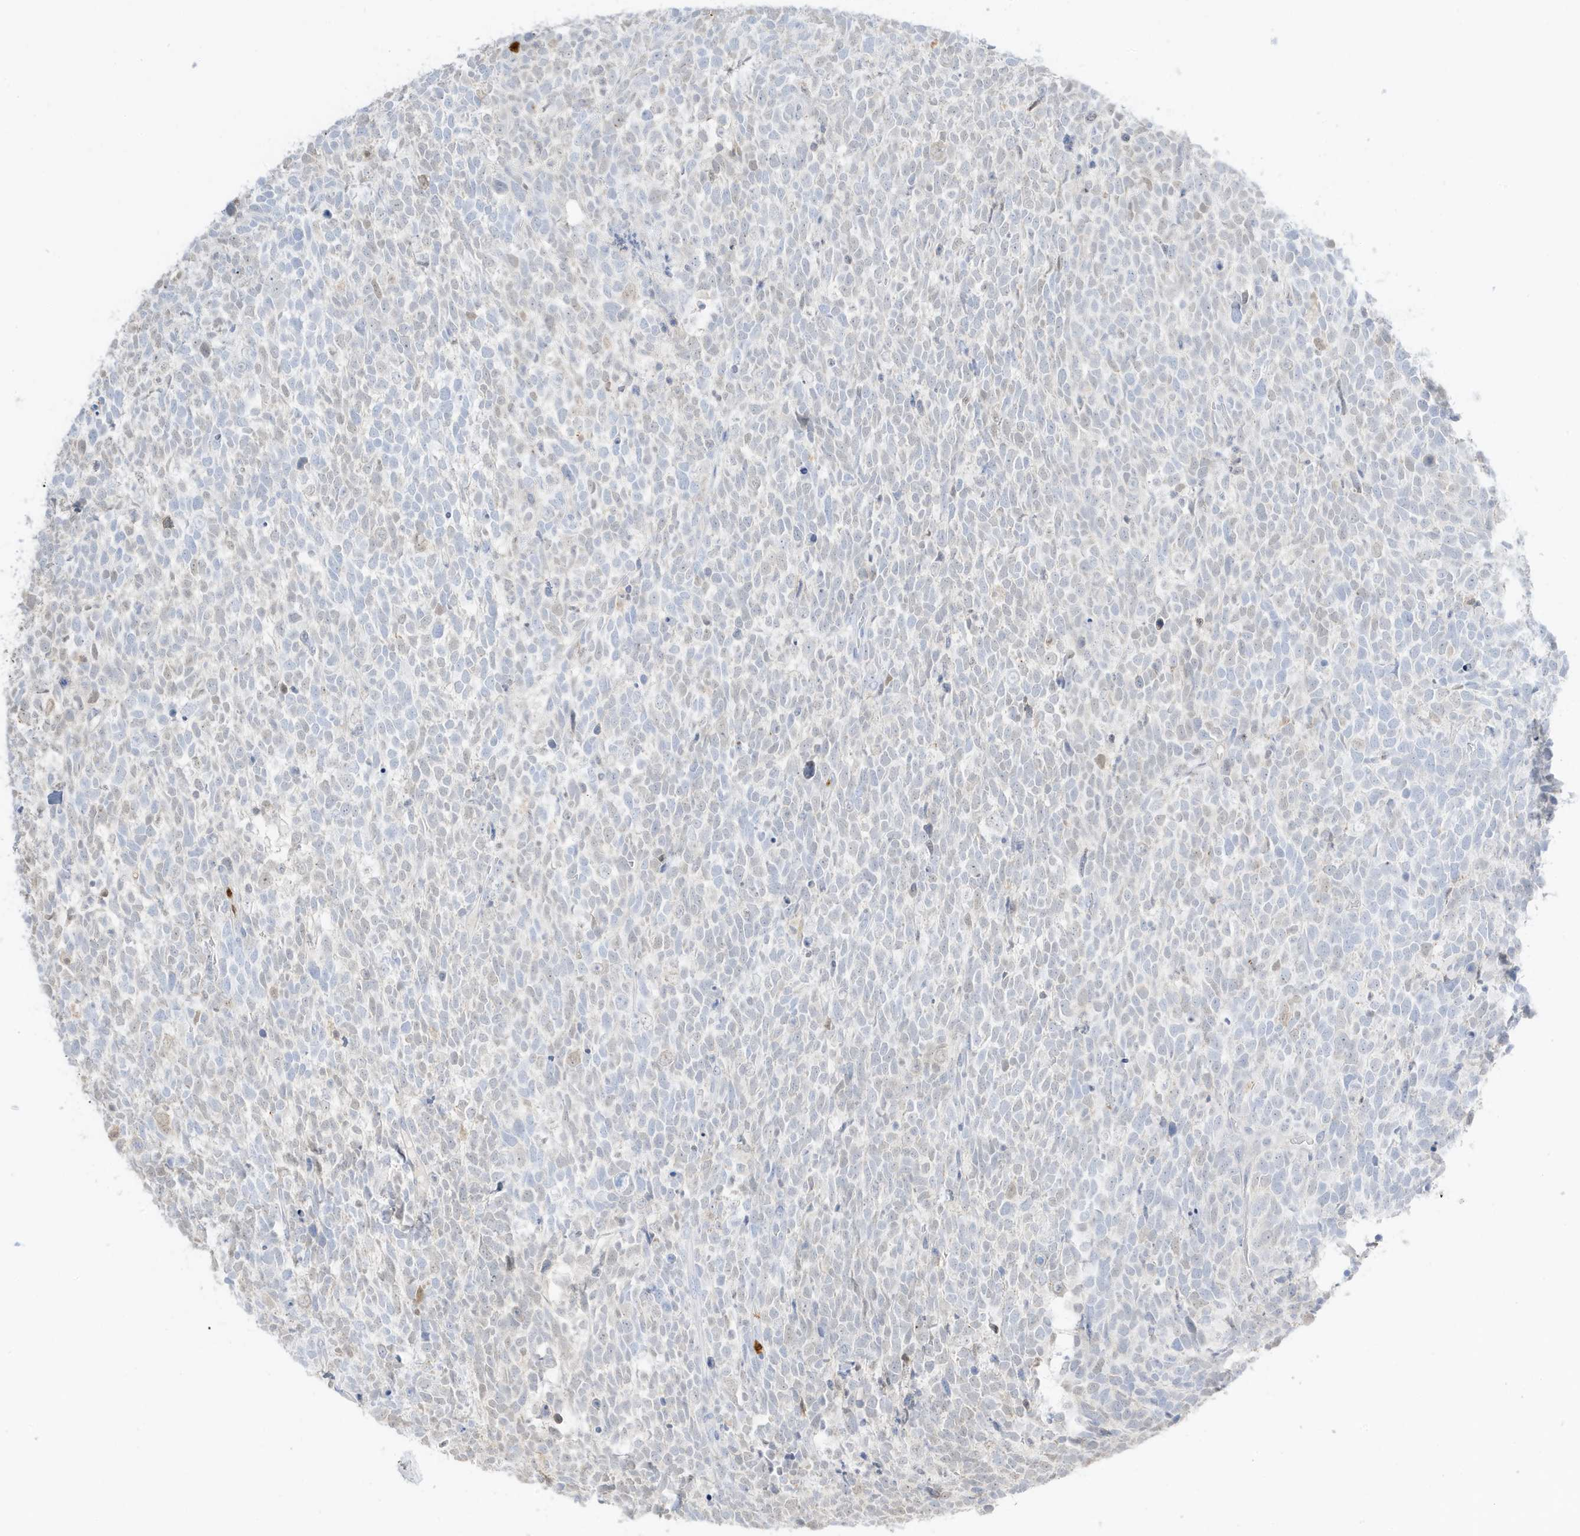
{"staining": {"intensity": "negative", "quantity": "none", "location": "none"}, "tissue": "urothelial cancer", "cell_type": "Tumor cells", "image_type": "cancer", "snomed": [{"axis": "morphology", "description": "Urothelial carcinoma, High grade"}, {"axis": "topography", "description": "Urinary bladder"}], "caption": "A micrograph of human urothelial carcinoma (high-grade) is negative for staining in tumor cells.", "gene": "GCA", "patient": {"sex": "female", "age": 82}}